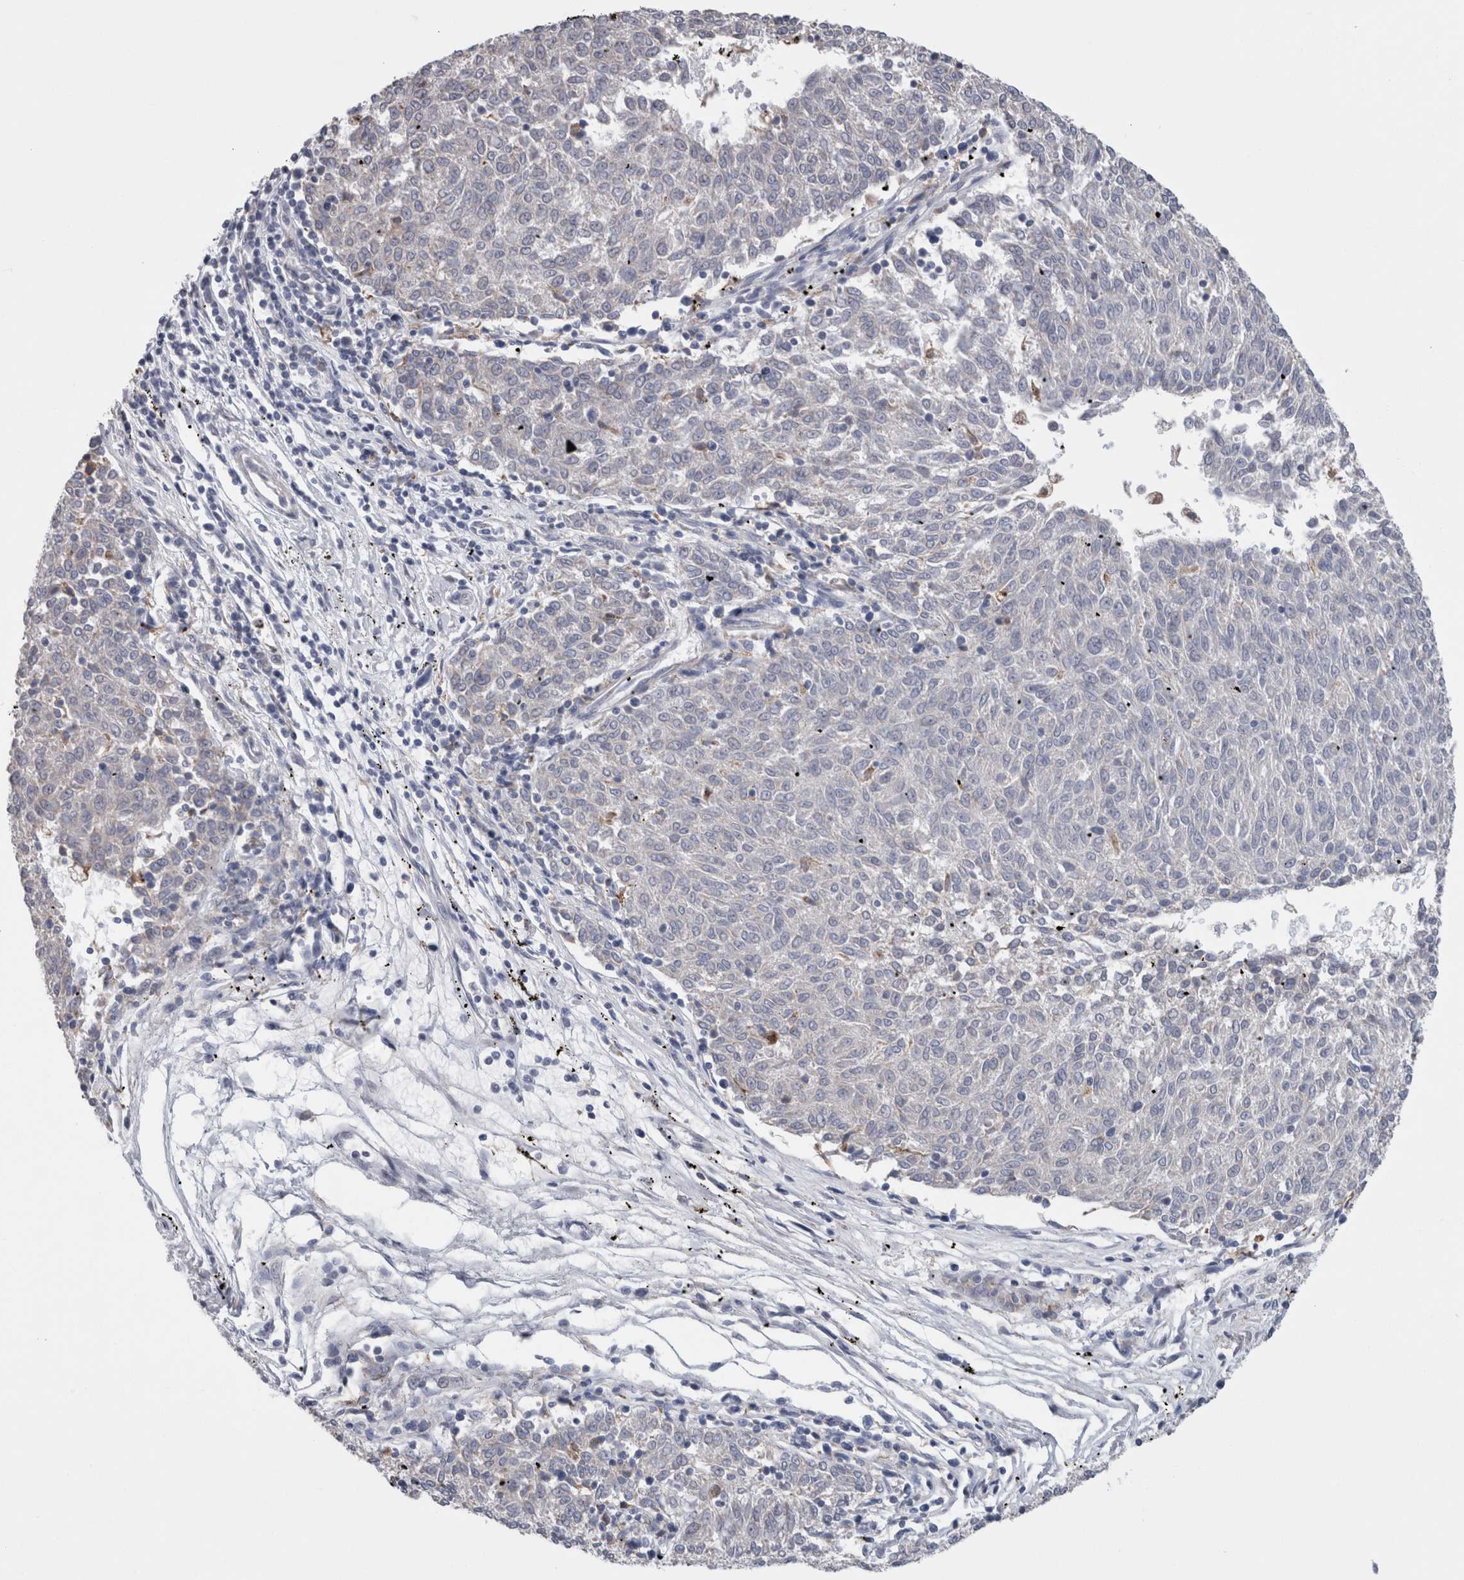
{"staining": {"intensity": "negative", "quantity": "none", "location": "none"}, "tissue": "melanoma", "cell_type": "Tumor cells", "image_type": "cancer", "snomed": [{"axis": "morphology", "description": "Malignant melanoma, NOS"}, {"axis": "topography", "description": "Skin"}], "caption": "This micrograph is of melanoma stained with immunohistochemistry to label a protein in brown with the nuclei are counter-stained blue. There is no staining in tumor cells. Brightfield microscopy of IHC stained with DAB (brown) and hematoxylin (blue), captured at high magnification.", "gene": "GDAP1", "patient": {"sex": "female", "age": 72}}